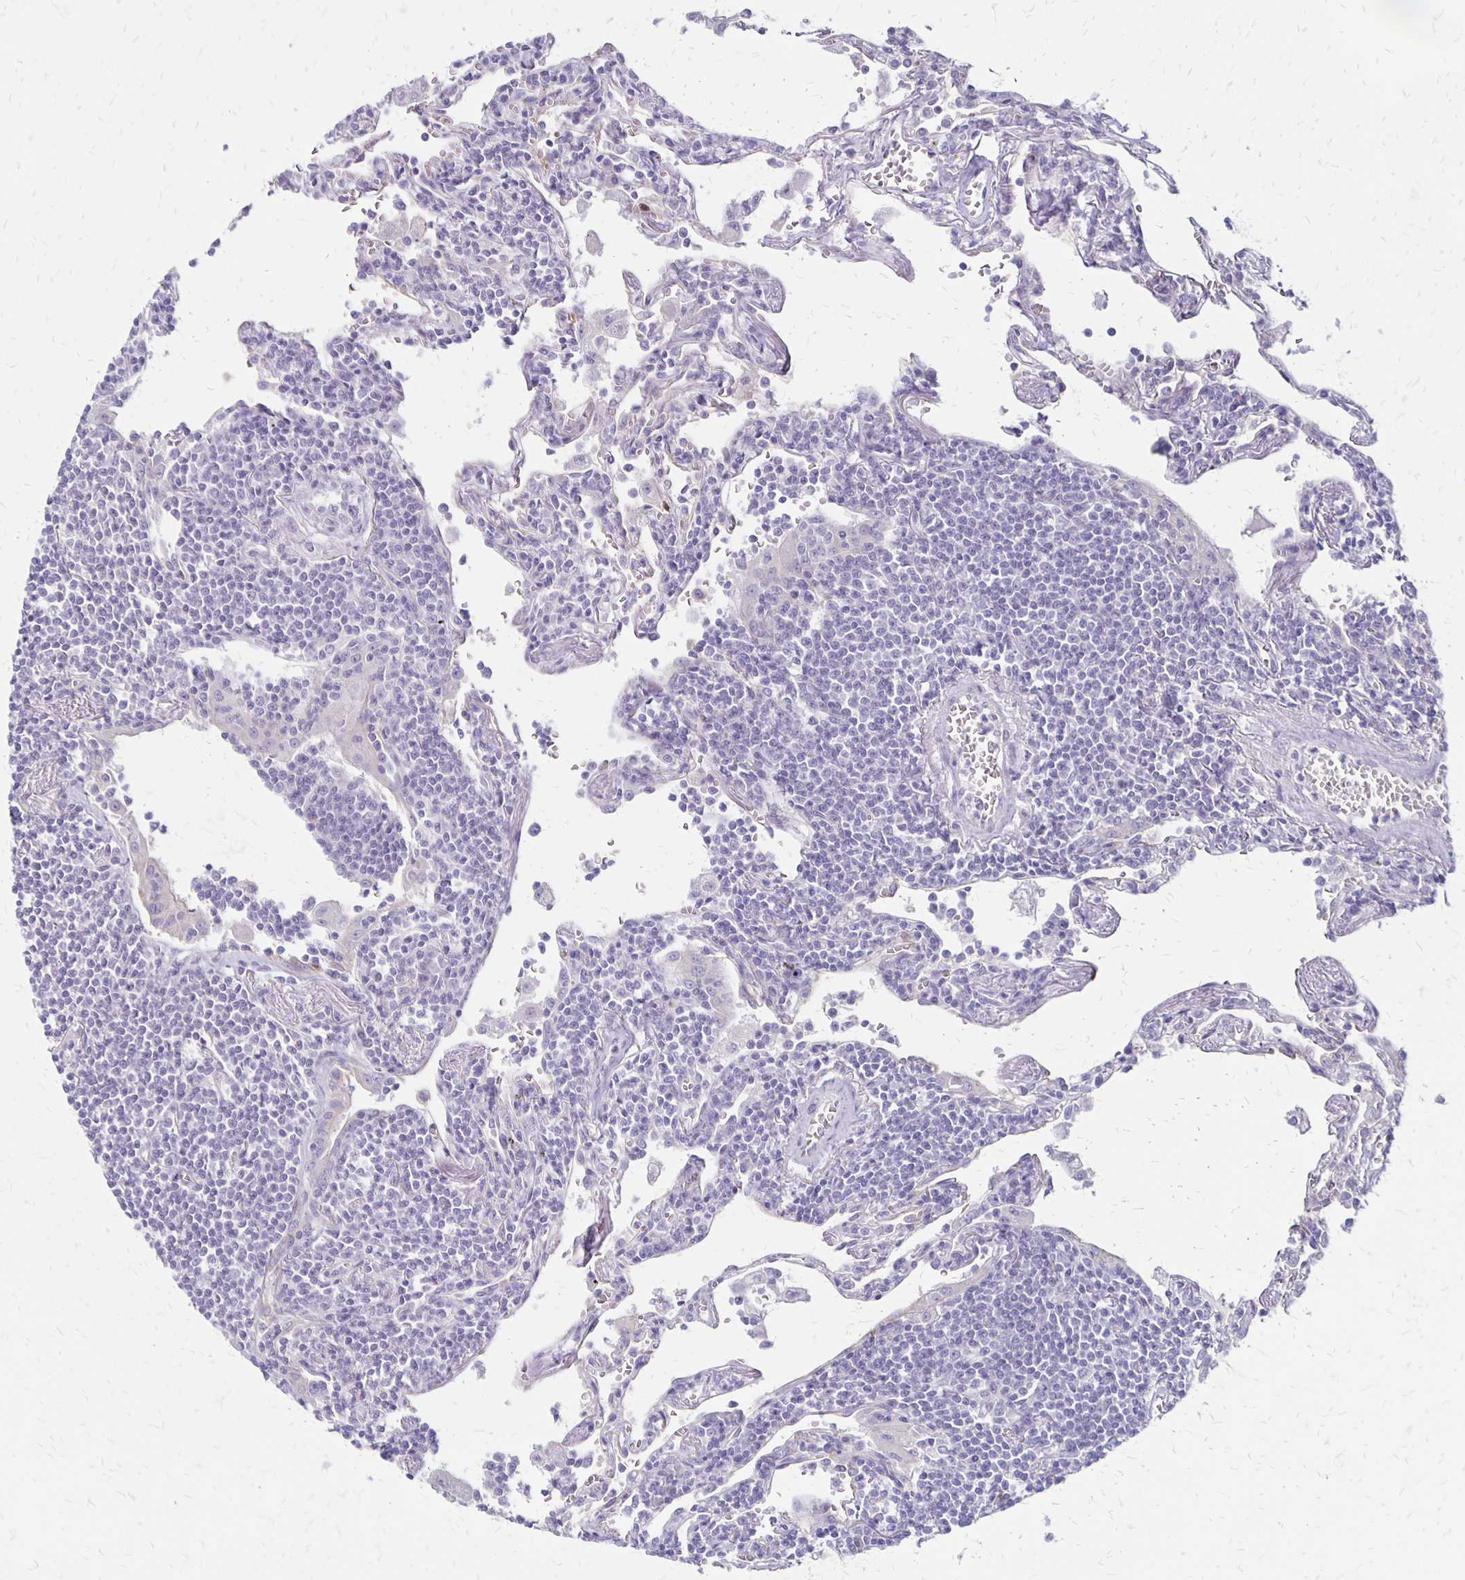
{"staining": {"intensity": "negative", "quantity": "none", "location": "none"}, "tissue": "lymphoma", "cell_type": "Tumor cells", "image_type": "cancer", "snomed": [{"axis": "morphology", "description": "Malignant lymphoma, non-Hodgkin's type, Low grade"}, {"axis": "topography", "description": "Lung"}], "caption": "An image of human malignant lymphoma, non-Hodgkin's type (low-grade) is negative for staining in tumor cells.", "gene": "HOMER1", "patient": {"sex": "female", "age": 71}}